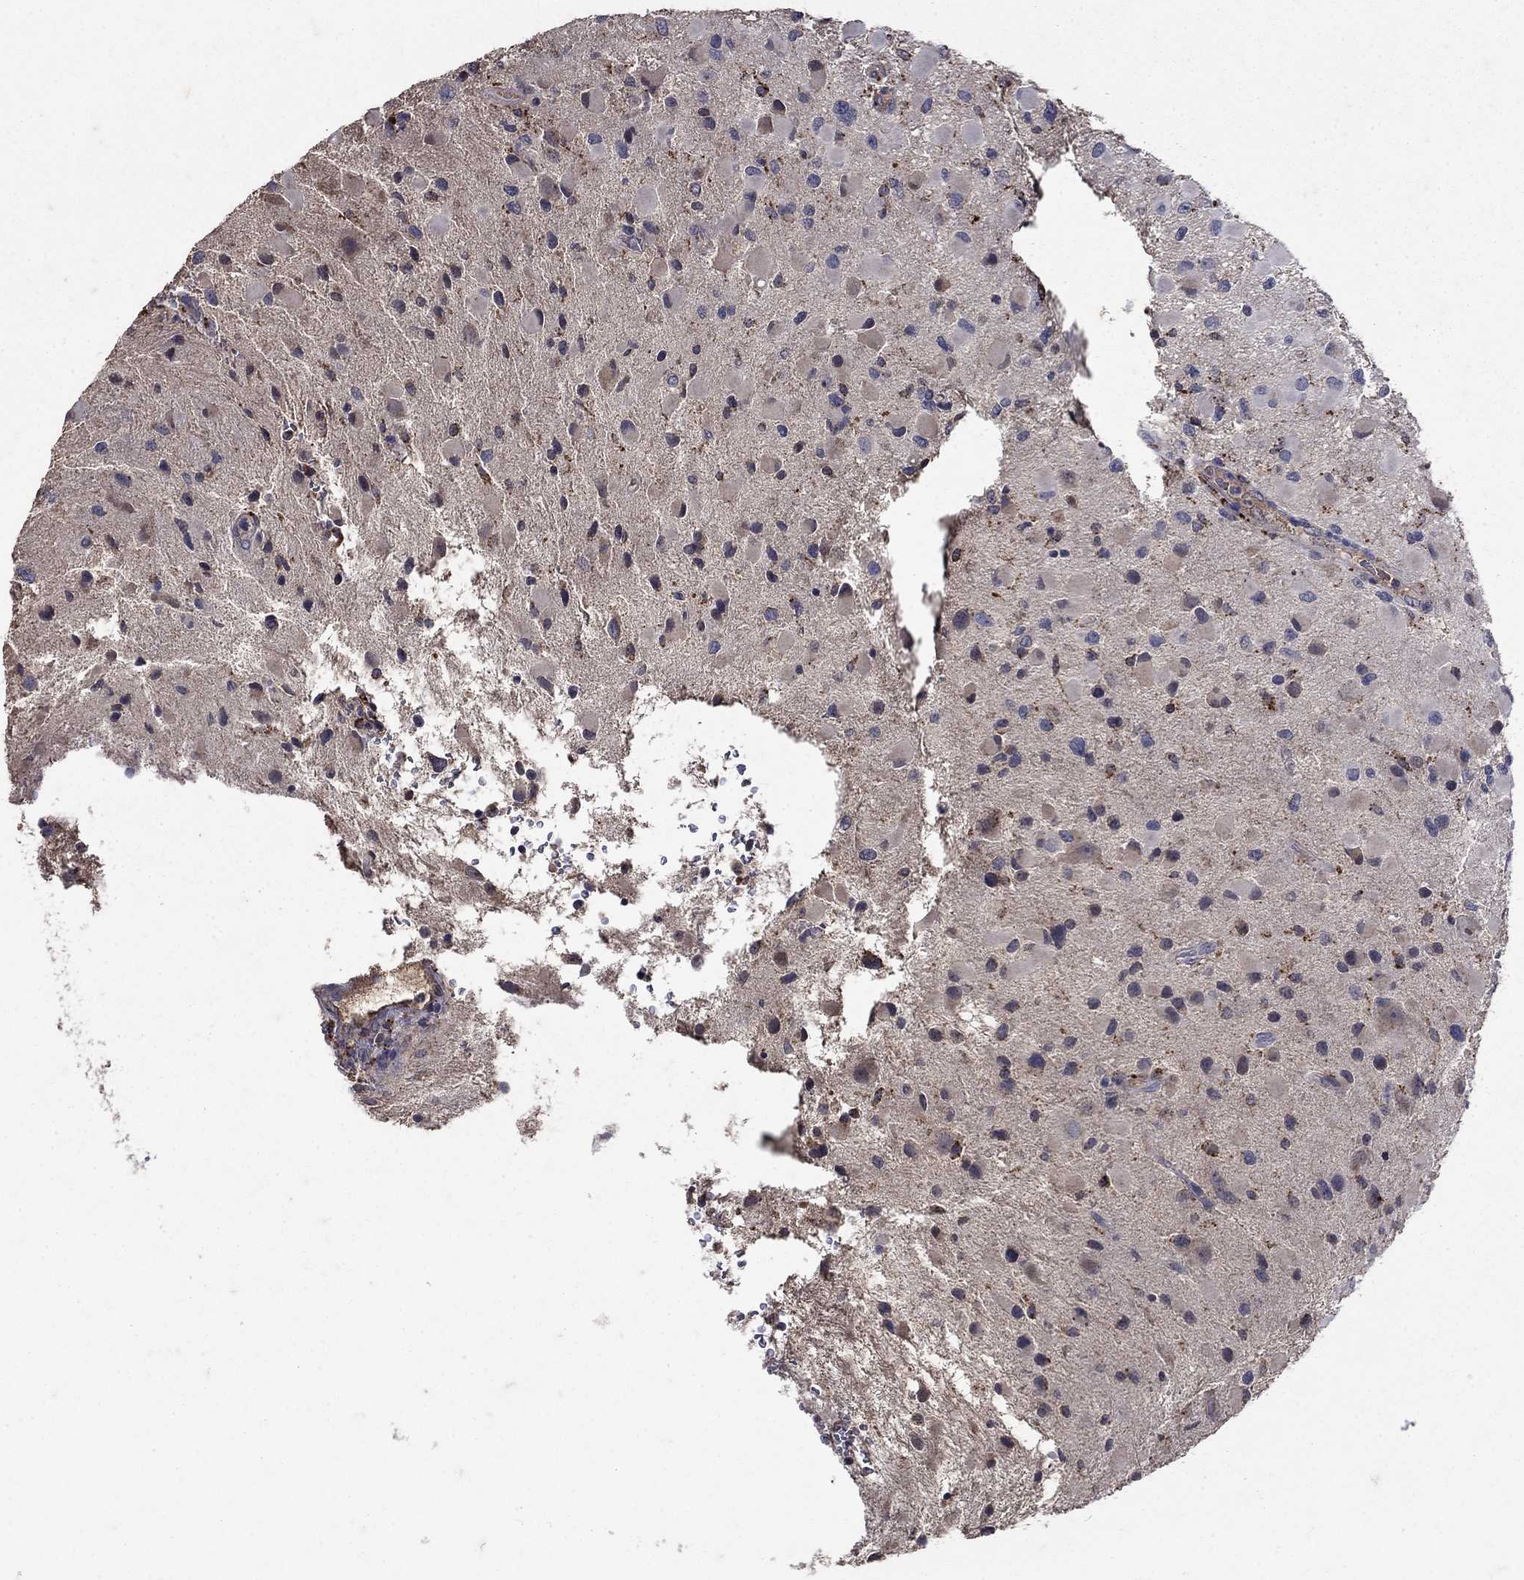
{"staining": {"intensity": "moderate", "quantity": "<25%", "location": "cytoplasmic/membranous"}, "tissue": "glioma", "cell_type": "Tumor cells", "image_type": "cancer", "snomed": [{"axis": "morphology", "description": "Glioma, malignant, Low grade"}, {"axis": "topography", "description": "Brain"}], "caption": "Immunohistochemical staining of malignant glioma (low-grade) reveals moderate cytoplasmic/membranous protein positivity in about <25% of tumor cells. (DAB = brown stain, brightfield microscopy at high magnification).", "gene": "NPC2", "patient": {"sex": "female", "age": 32}}